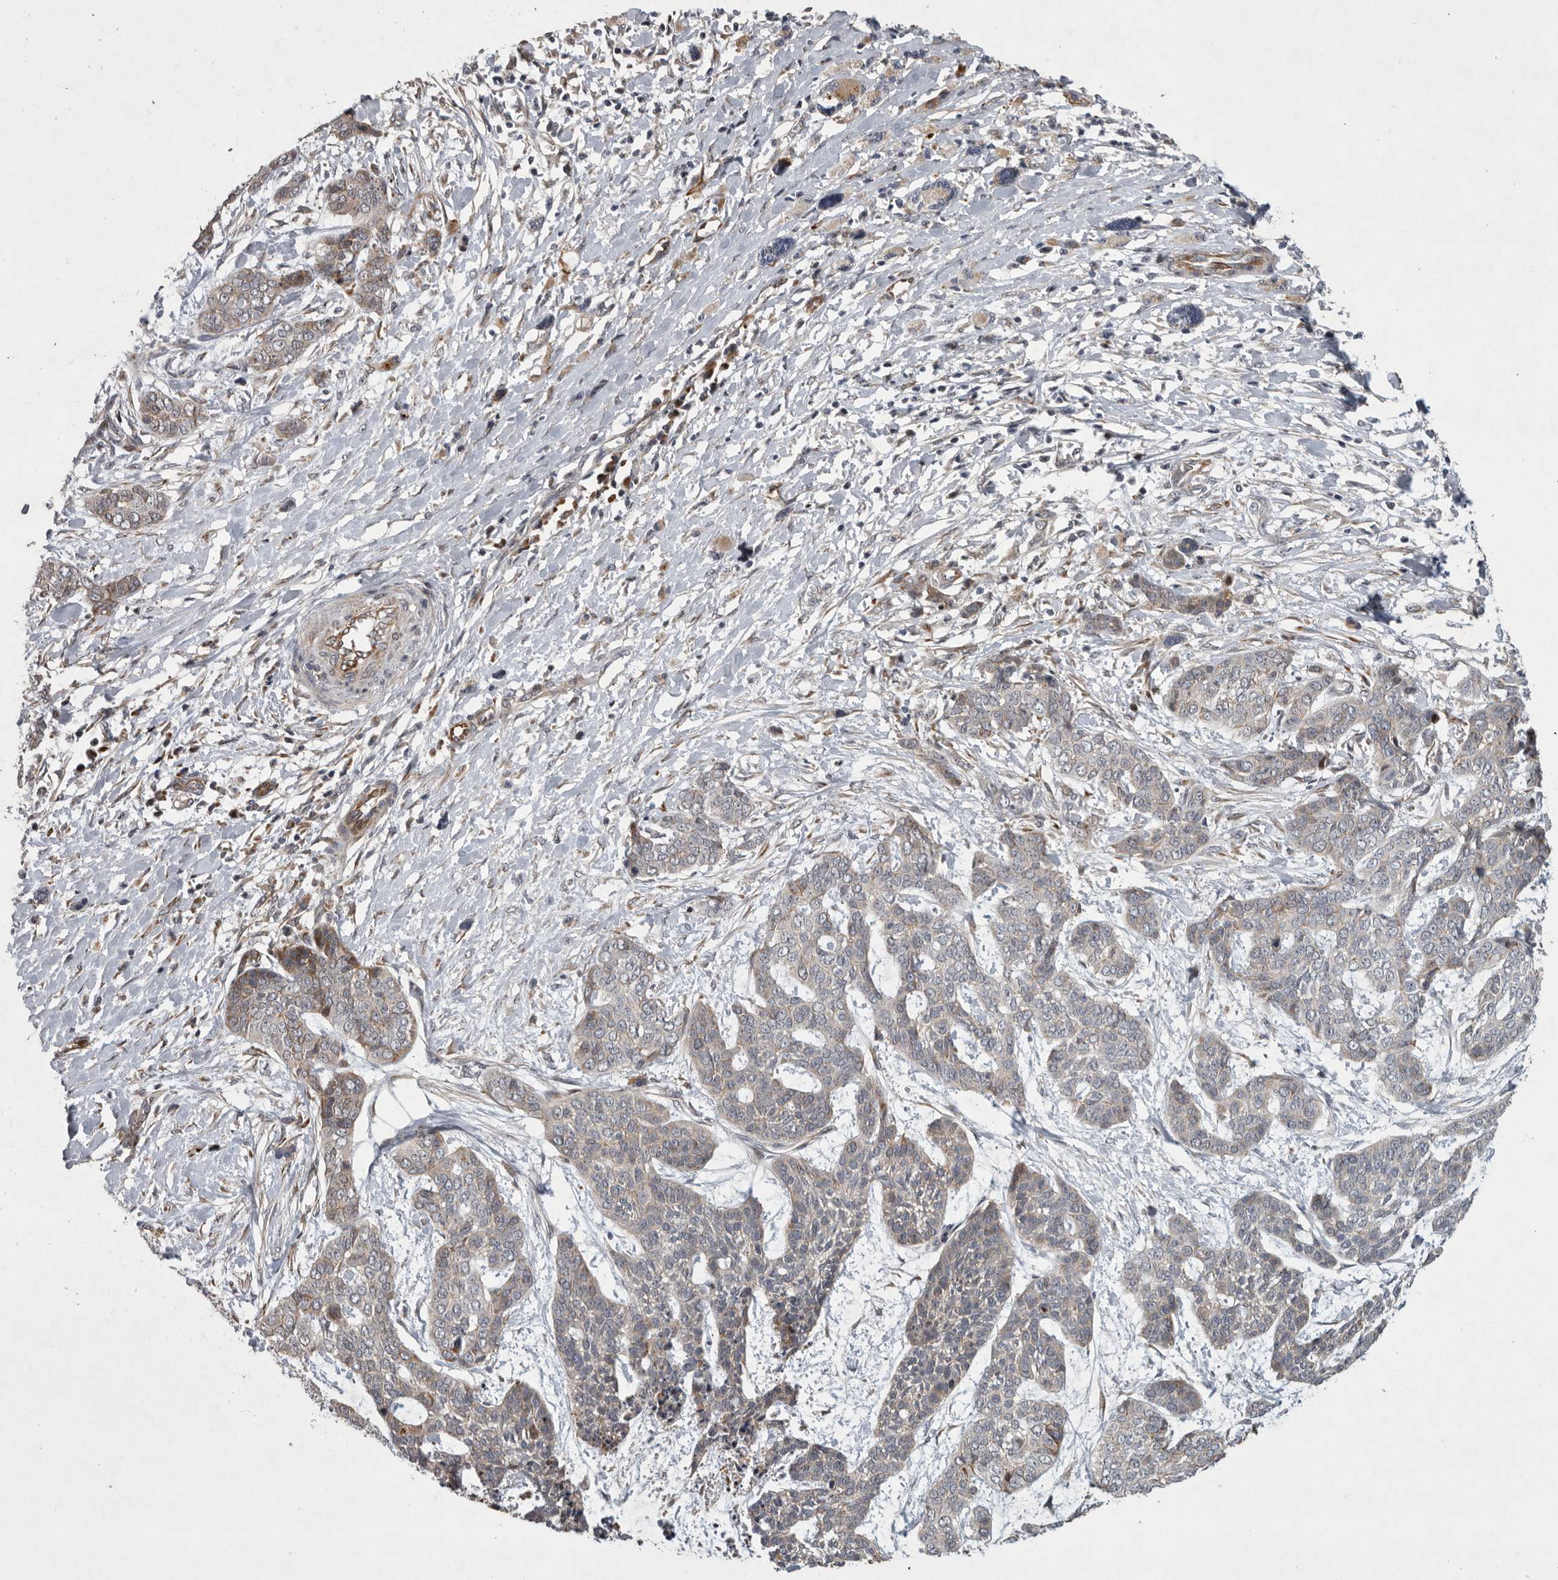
{"staining": {"intensity": "weak", "quantity": "25%-75%", "location": "cytoplasmic/membranous"}, "tissue": "skin cancer", "cell_type": "Tumor cells", "image_type": "cancer", "snomed": [{"axis": "morphology", "description": "Basal cell carcinoma"}, {"axis": "topography", "description": "Skin"}], "caption": "Immunohistochemistry of skin cancer (basal cell carcinoma) reveals low levels of weak cytoplasmic/membranous positivity in approximately 25%-75% of tumor cells.", "gene": "MPDZ", "patient": {"sex": "female", "age": 64}}